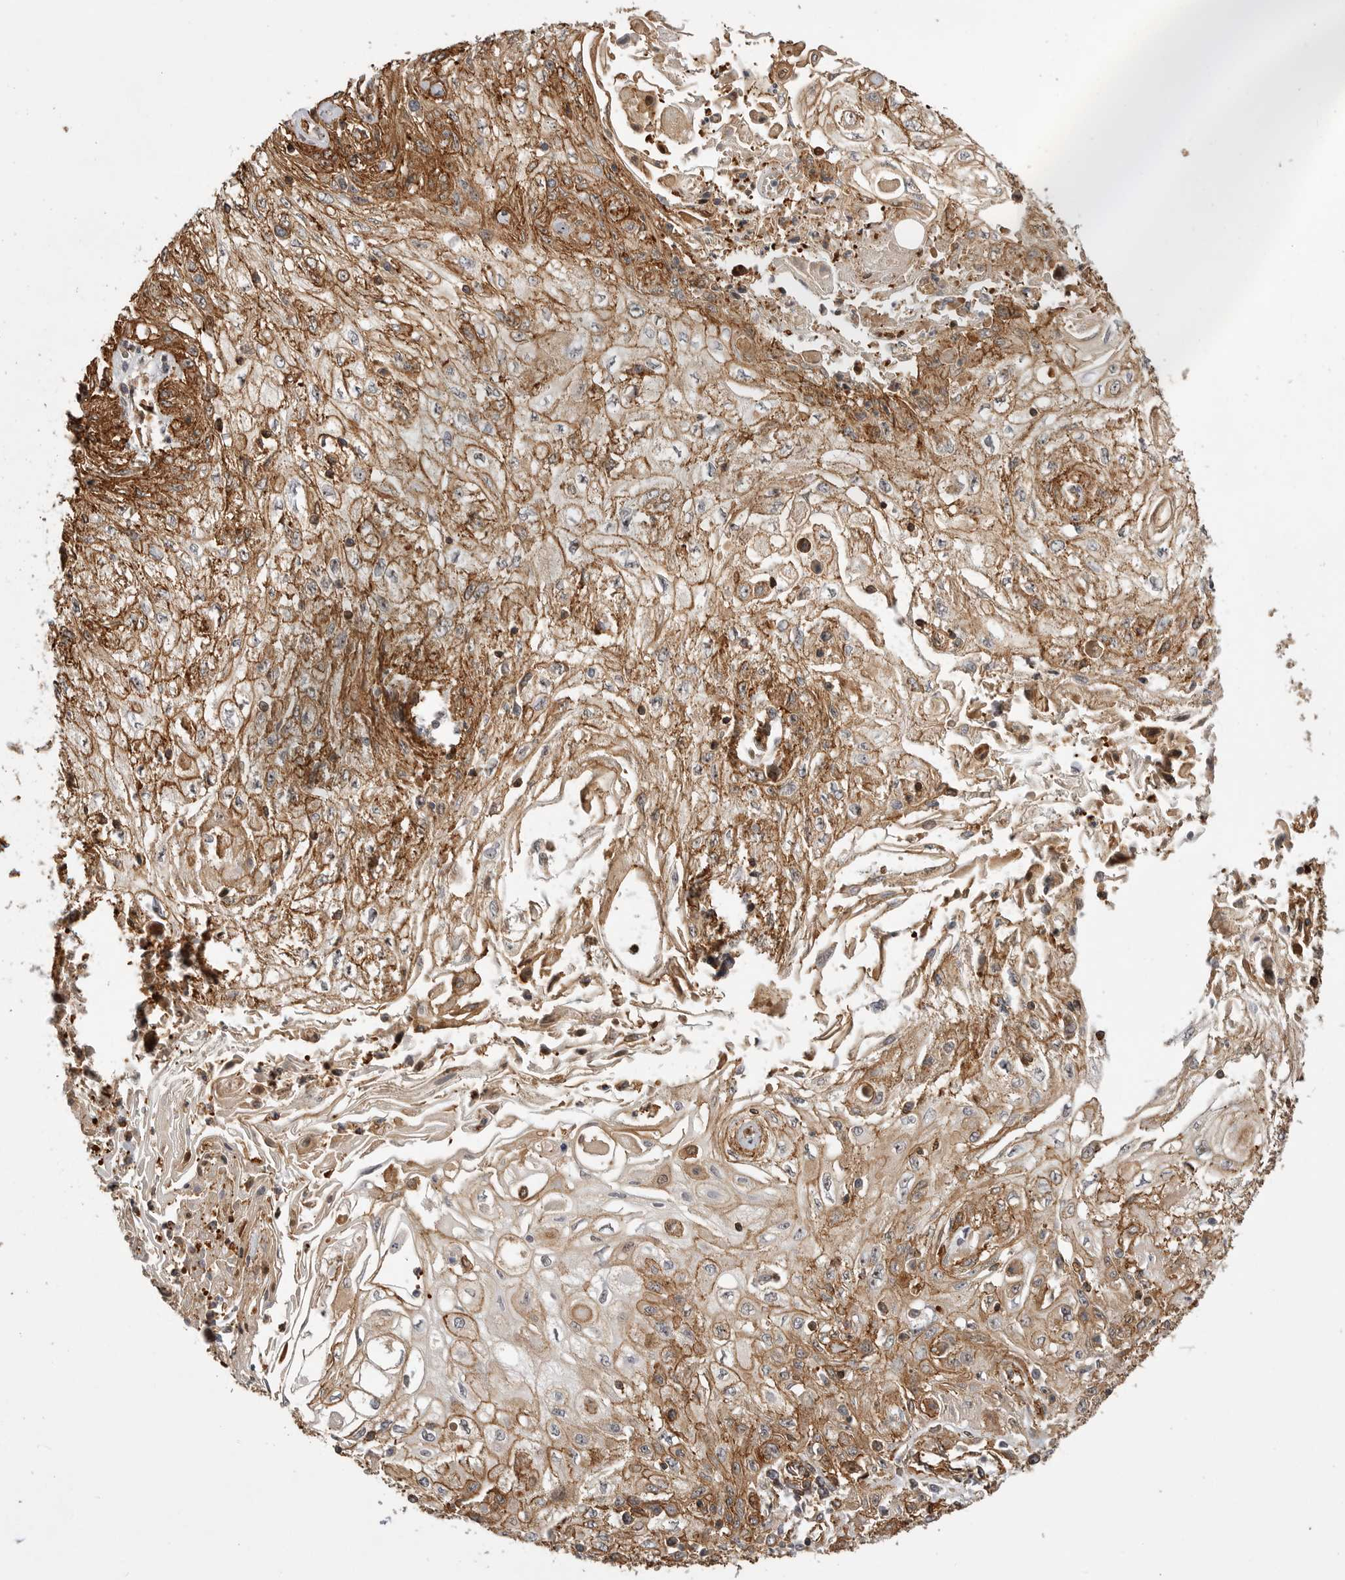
{"staining": {"intensity": "moderate", "quantity": ">75%", "location": "cytoplasmic/membranous"}, "tissue": "skin cancer", "cell_type": "Tumor cells", "image_type": "cancer", "snomed": [{"axis": "morphology", "description": "Squamous cell carcinoma, NOS"}, {"axis": "morphology", "description": "Squamous cell carcinoma, metastatic, NOS"}, {"axis": "topography", "description": "Skin"}, {"axis": "topography", "description": "Lymph node"}], "caption": "Immunohistochemical staining of skin cancer displays moderate cytoplasmic/membranous protein positivity in about >75% of tumor cells.", "gene": "GPATCH2", "patient": {"sex": "male", "age": 75}}